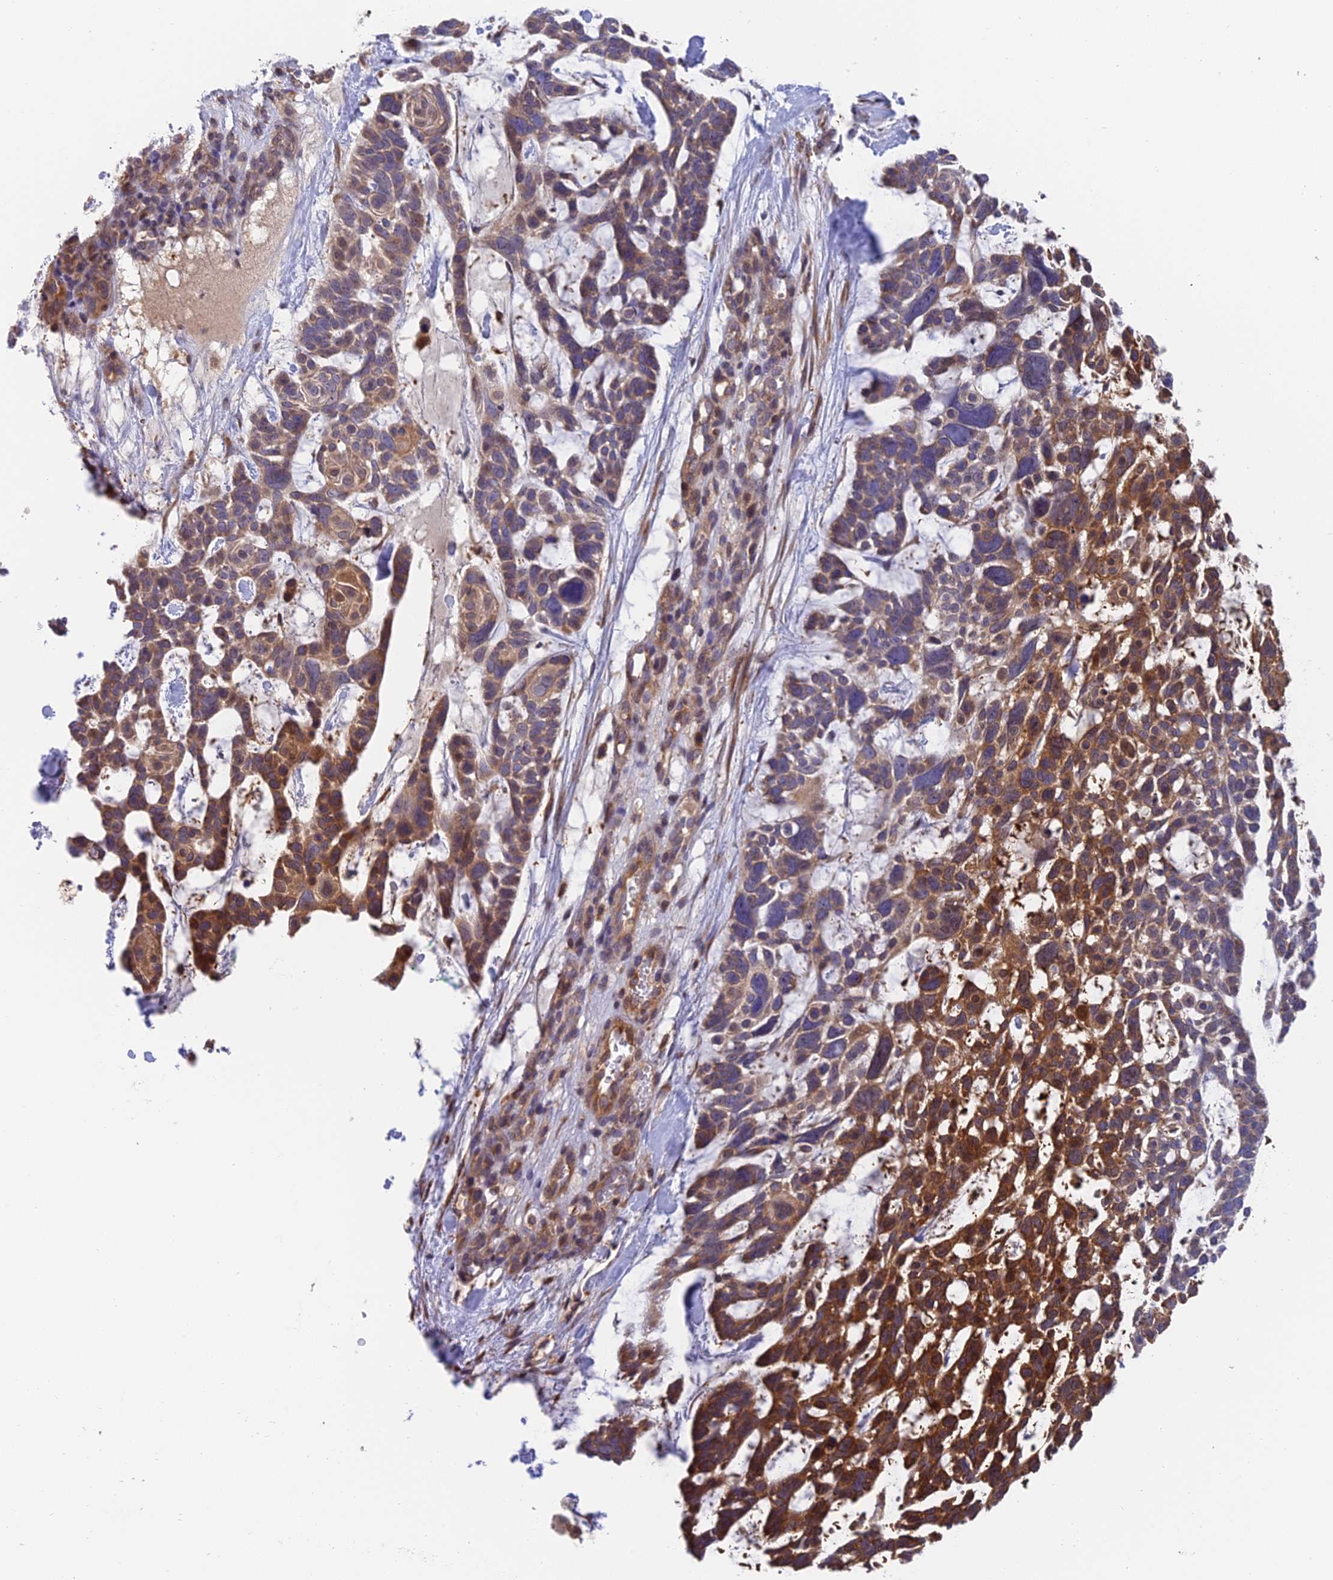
{"staining": {"intensity": "moderate", "quantity": "25%-75%", "location": "cytoplasmic/membranous"}, "tissue": "skin cancer", "cell_type": "Tumor cells", "image_type": "cancer", "snomed": [{"axis": "morphology", "description": "Basal cell carcinoma"}, {"axis": "topography", "description": "Skin"}], "caption": "Basal cell carcinoma (skin) stained with immunohistochemistry (IHC) reveals moderate cytoplasmic/membranous positivity in about 25%-75% of tumor cells.", "gene": "IPO5", "patient": {"sex": "male", "age": 88}}